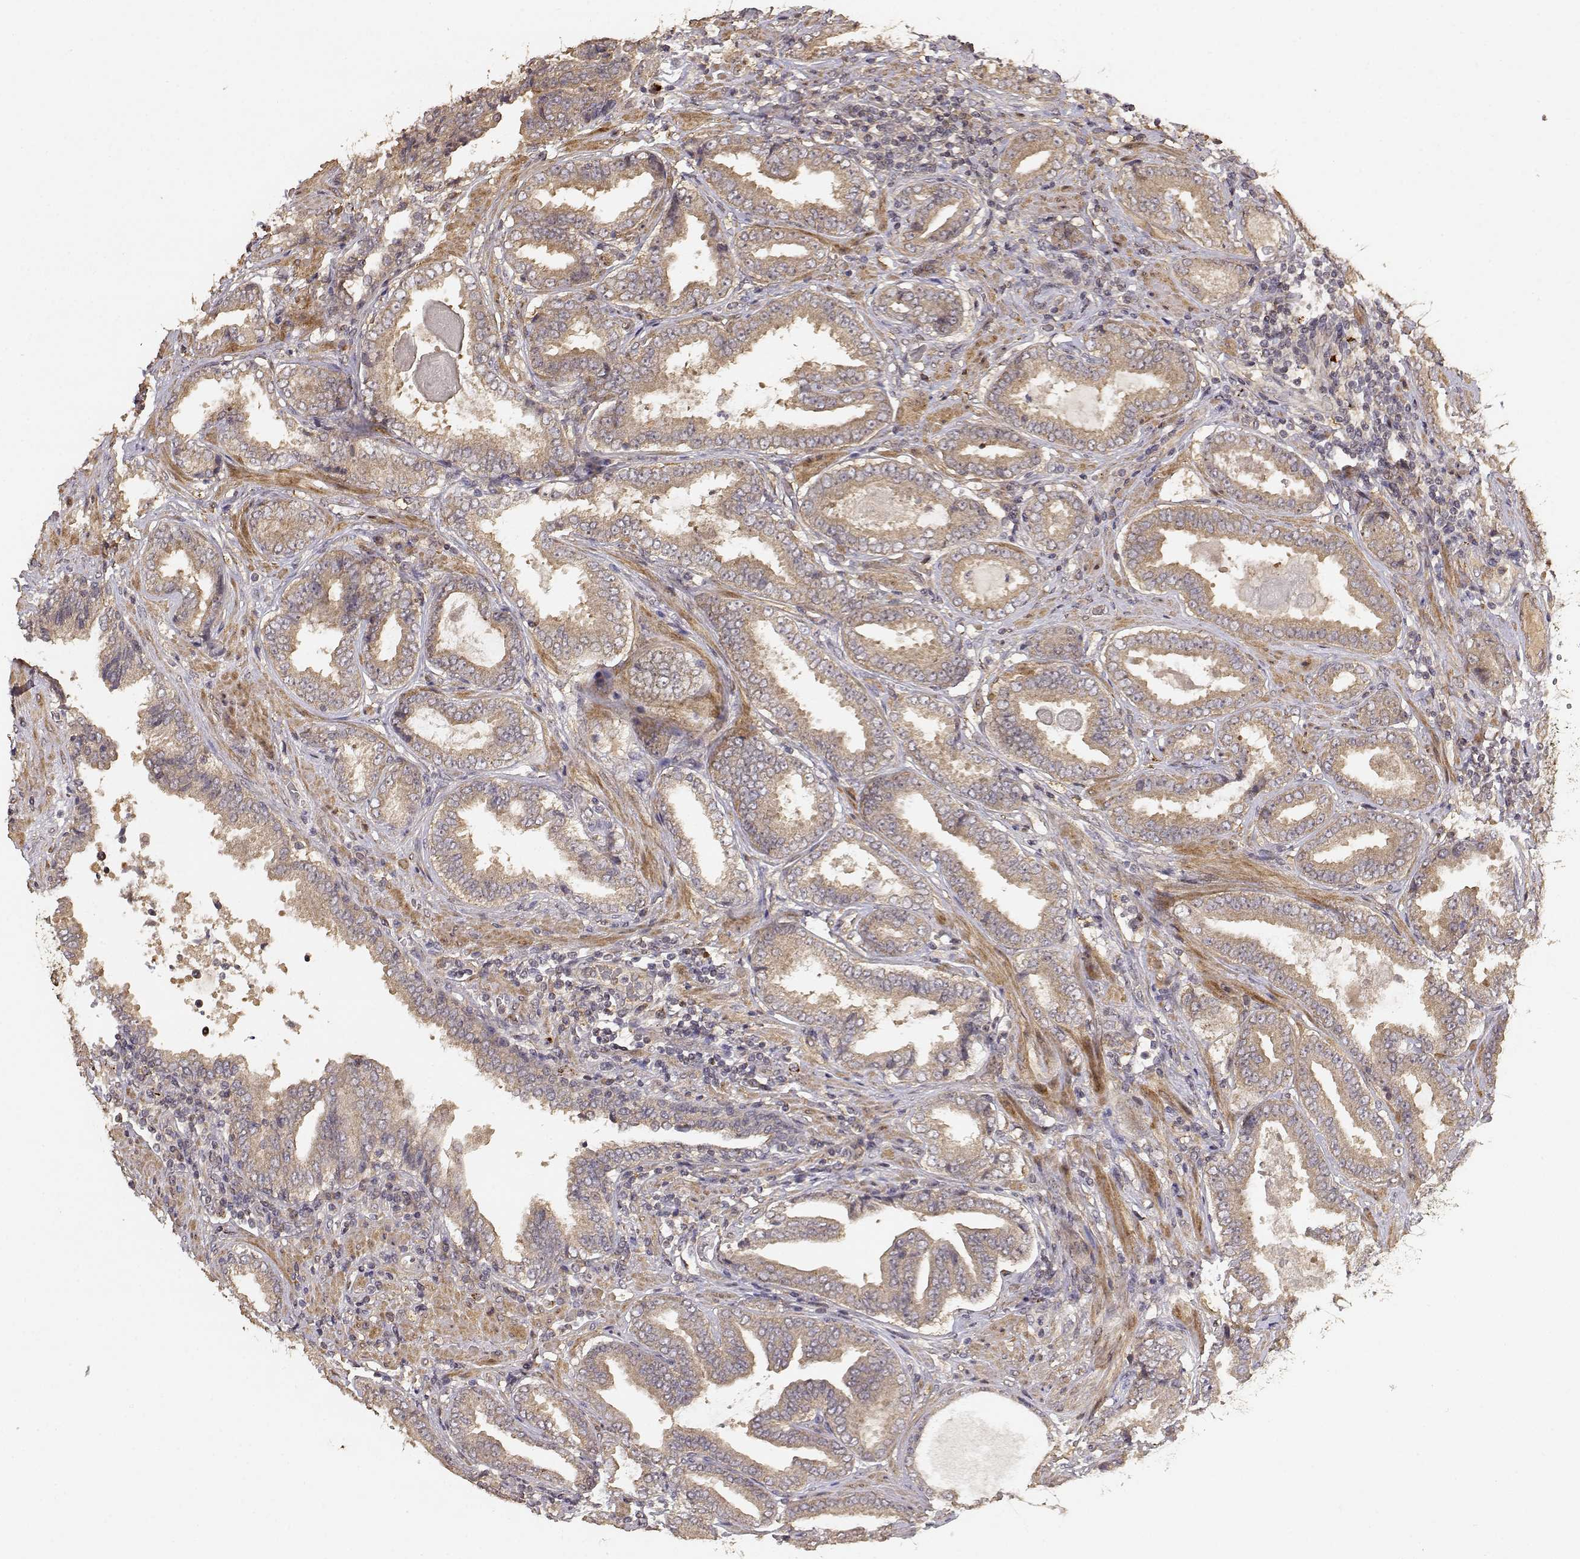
{"staining": {"intensity": "weak", "quantity": ">75%", "location": "cytoplasmic/membranous"}, "tissue": "prostate cancer", "cell_type": "Tumor cells", "image_type": "cancer", "snomed": [{"axis": "morphology", "description": "Adenocarcinoma, NOS"}, {"axis": "topography", "description": "Prostate"}], "caption": "Immunohistochemical staining of human prostate adenocarcinoma shows weak cytoplasmic/membranous protein expression in about >75% of tumor cells.", "gene": "PICK1", "patient": {"sex": "male", "age": 64}}